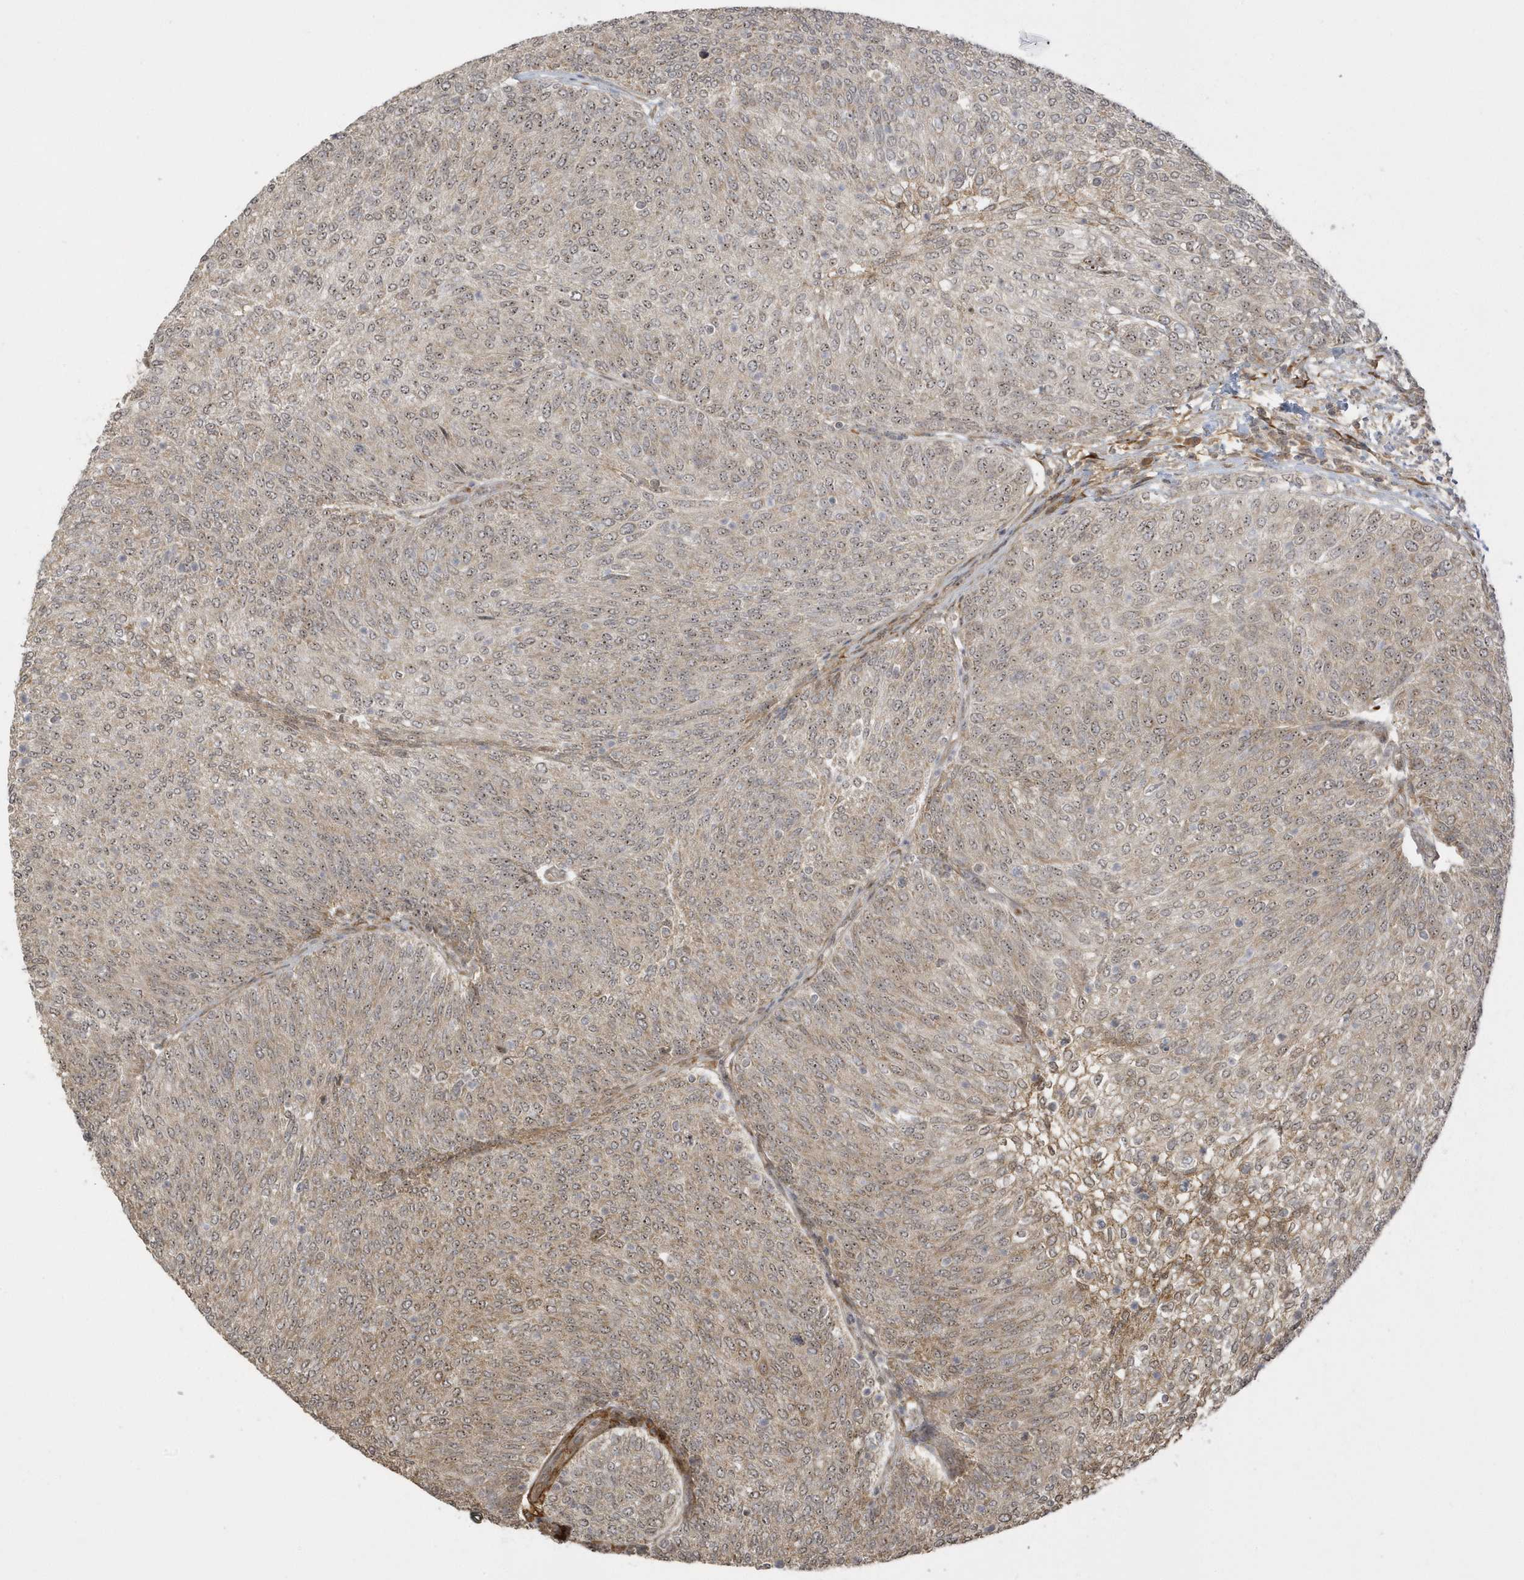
{"staining": {"intensity": "moderate", "quantity": "25%-75%", "location": "cytoplasmic/membranous"}, "tissue": "urothelial cancer", "cell_type": "Tumor cells", "image_type": "cancer", "snomed": [{"axis": "morphology", "description": "Urothelial carcinoma, Low grade"}, {"axis": "topography", "description": "Urinary bladder"}], "caption": "A micrograph of human low-grade urothelial carcinoma stained for a protein exhibits moderate cytoplasmic/membranous brown staining in tumor cells. (brown staining indicates protein expression, while blue staining denotes nuclei).", "gene": "ECM2", "patient": {"sex": "female", "age": 79}}